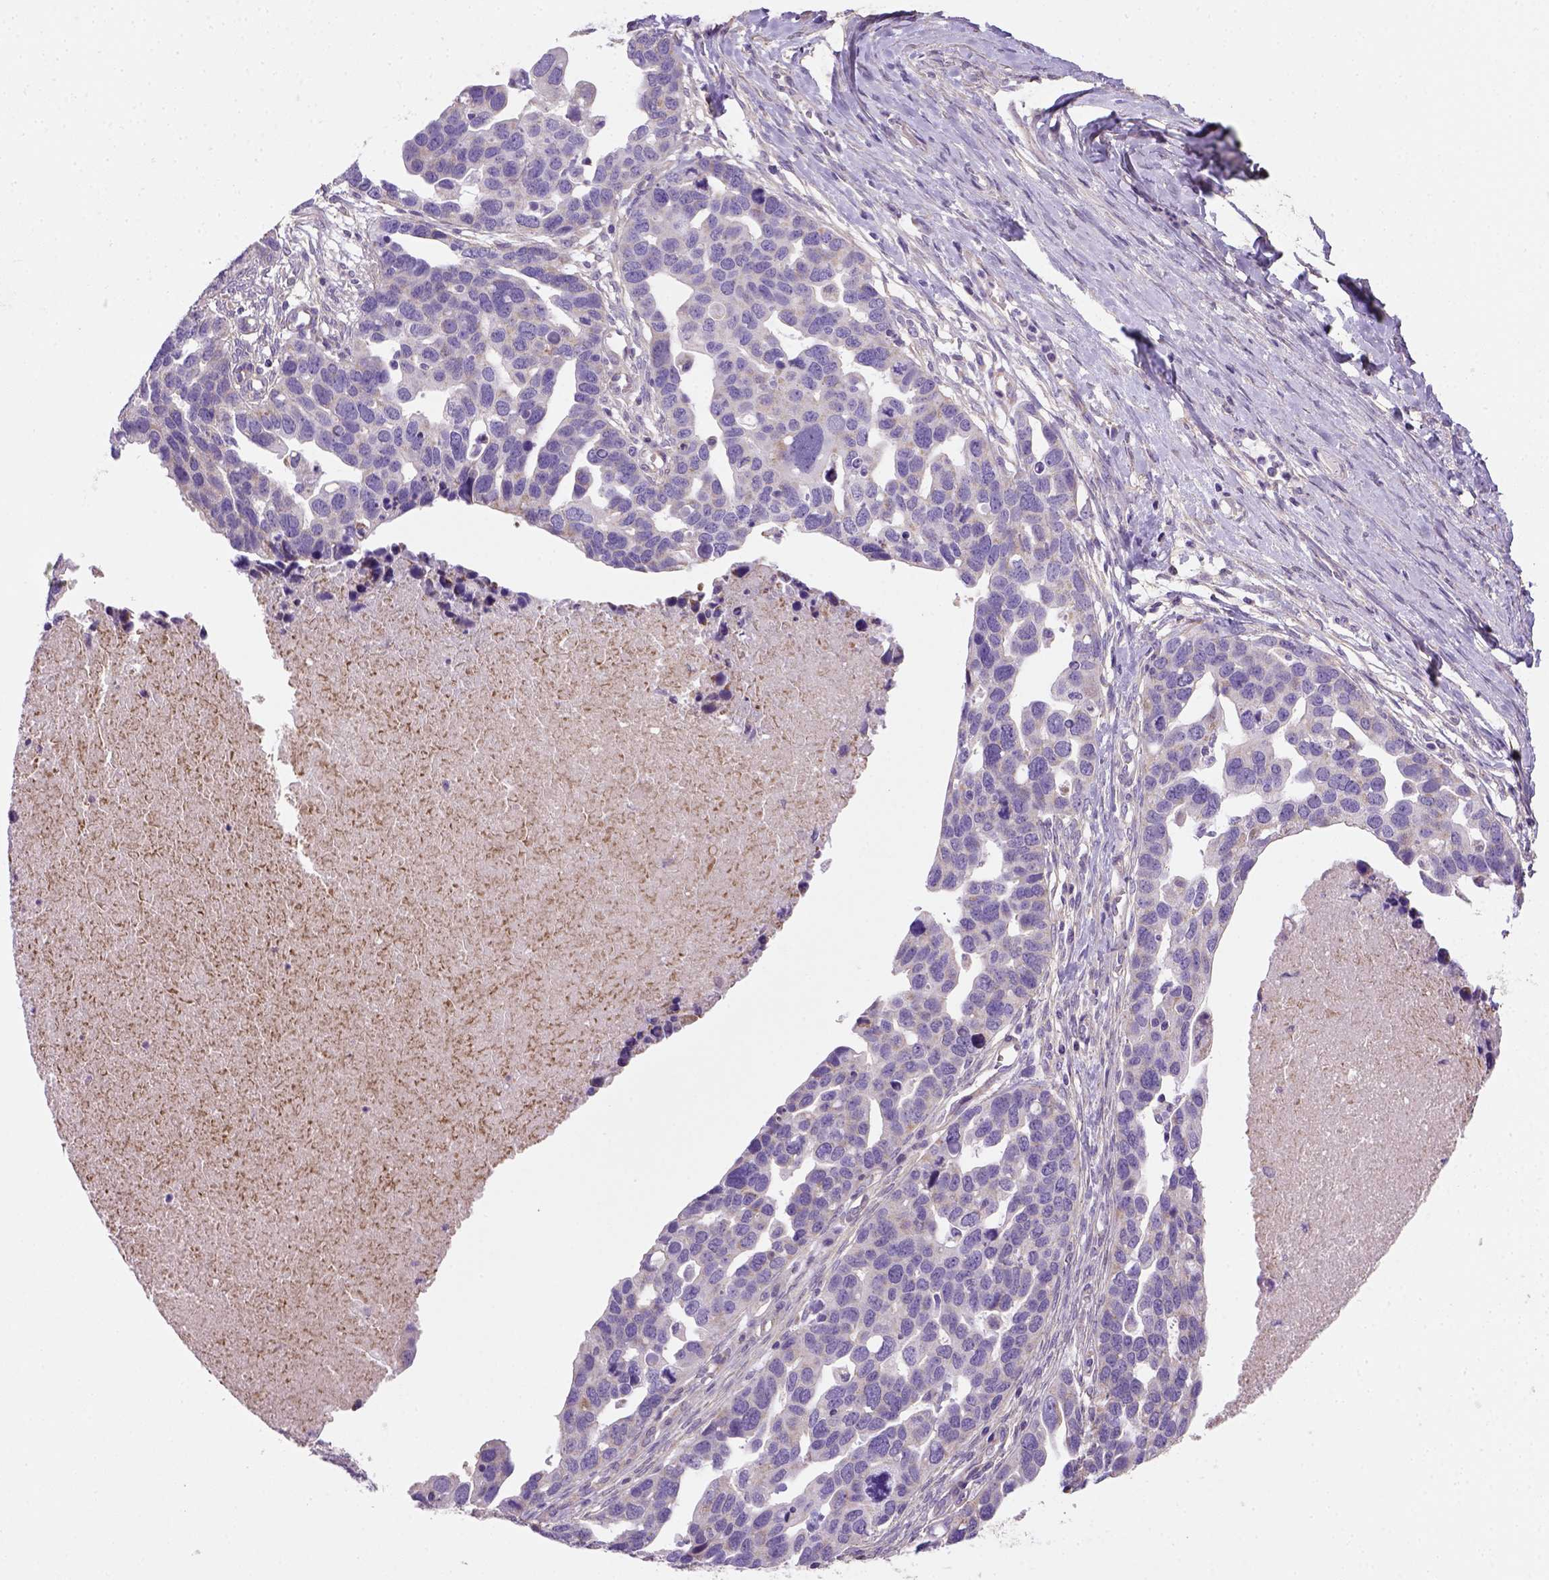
{"staining": {"intensity": "negative", "quantity": "none", "location": "none"}, "tissue": "ovarian cancer", "cell_type": "Tumor cells", "image_type": "cancer", "snomed": [{"axis": "morphology", "description": "Cystadenocarcinoma, serous, NOS"}, {"axis": "topography", "description": "Ovary"}], "caption": "This is an IHC micrograph of ovarian serous cystadenocarcinoma. There is no staining in tumor cells.", "gene": "HTRA1", "patient": {"sex": "female", "age": 54}}